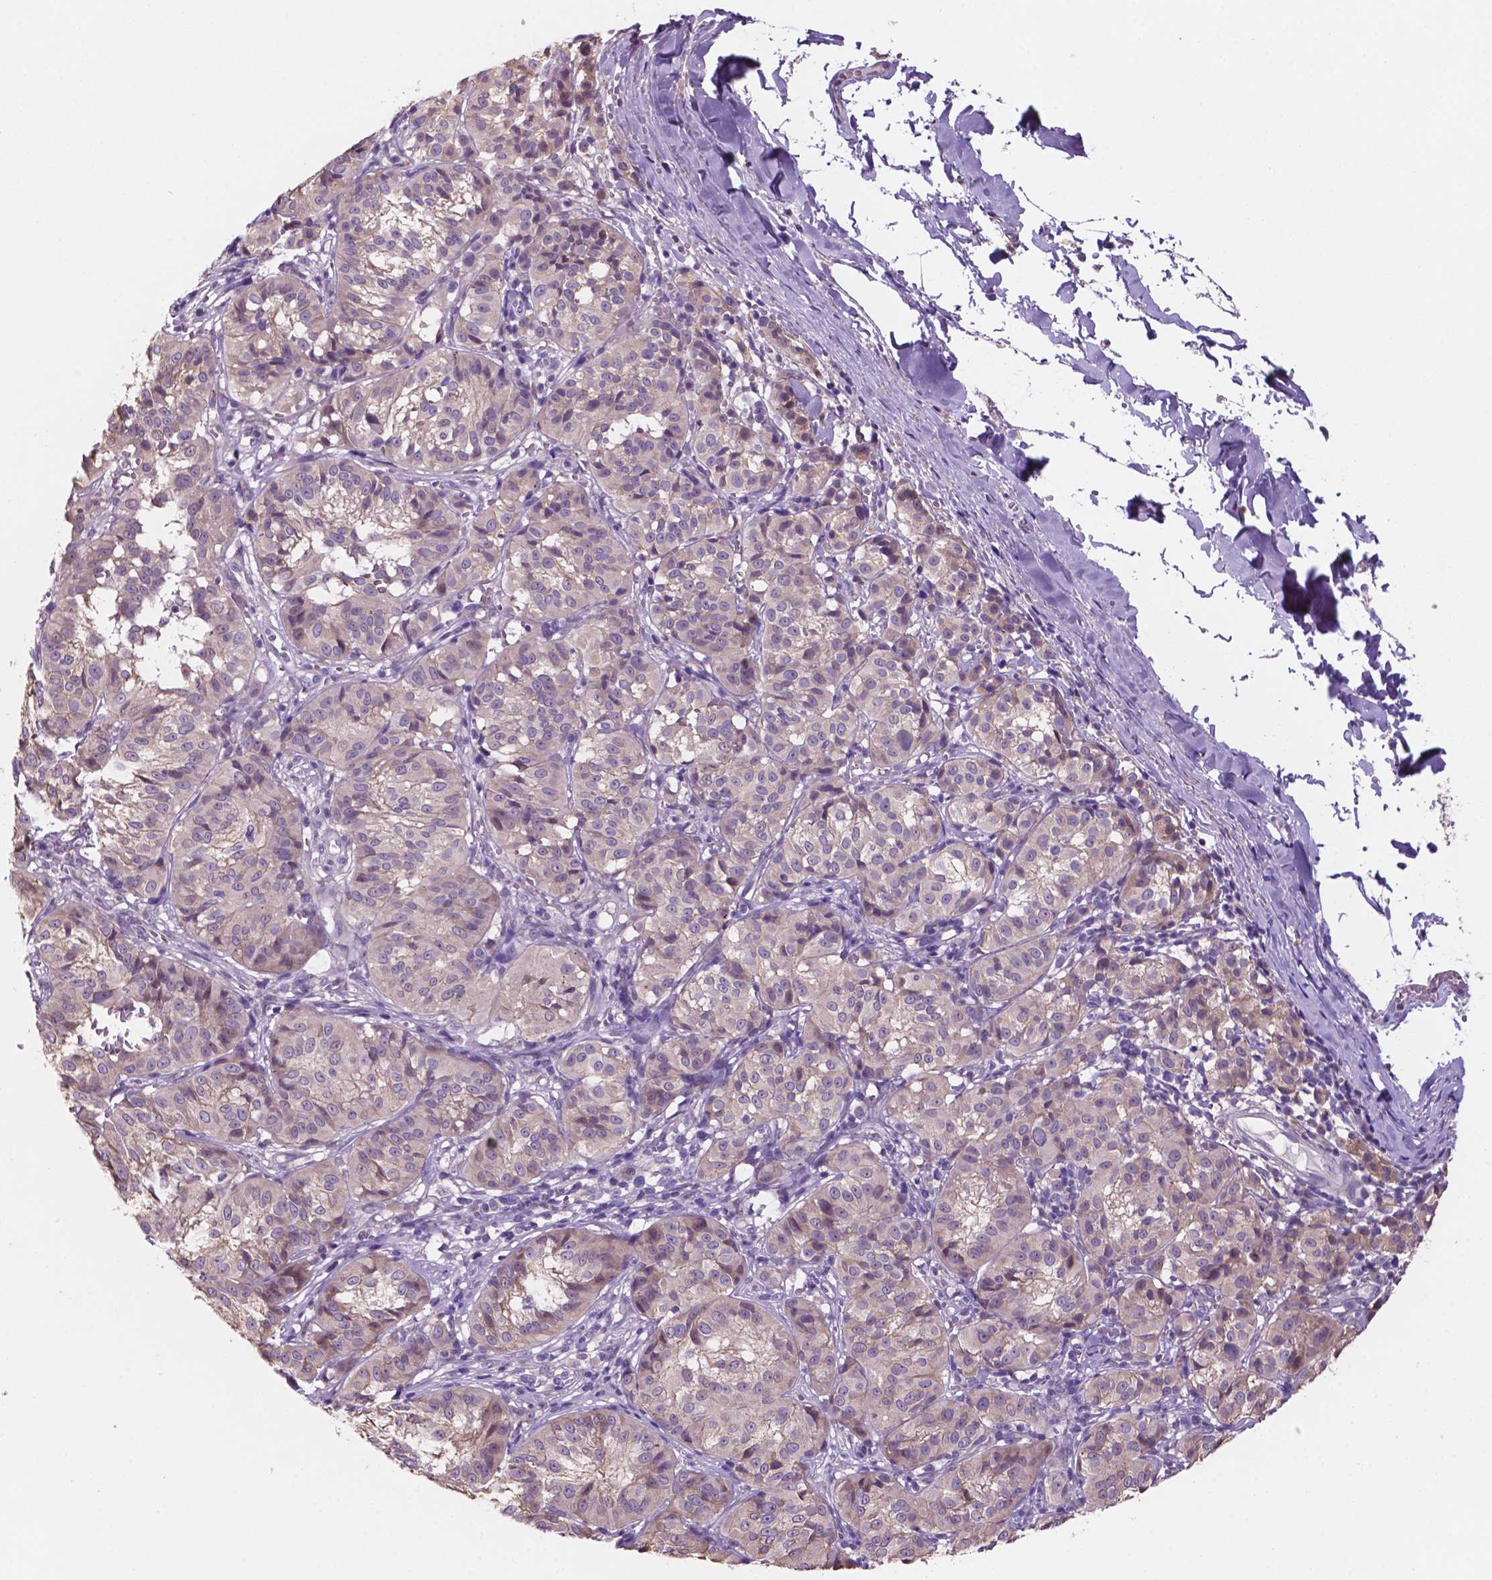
{"staining": {"intensity": "negative", "quantity": "none", "location": "none"}, "tissue": "melanoma", "cell_type": "Tumor cells", "image_type": "cancer", "snomed": [{"axis": "morphology", "description": "Malignant melanoma, NOS"}, {"axis": "topography", "description": "Skin"}], "caption": "The micrograph shows no staining of tumor cells in melanoma.", "gene": "MKRN2OS", "patient": {"sex": "female", "age": 72}}